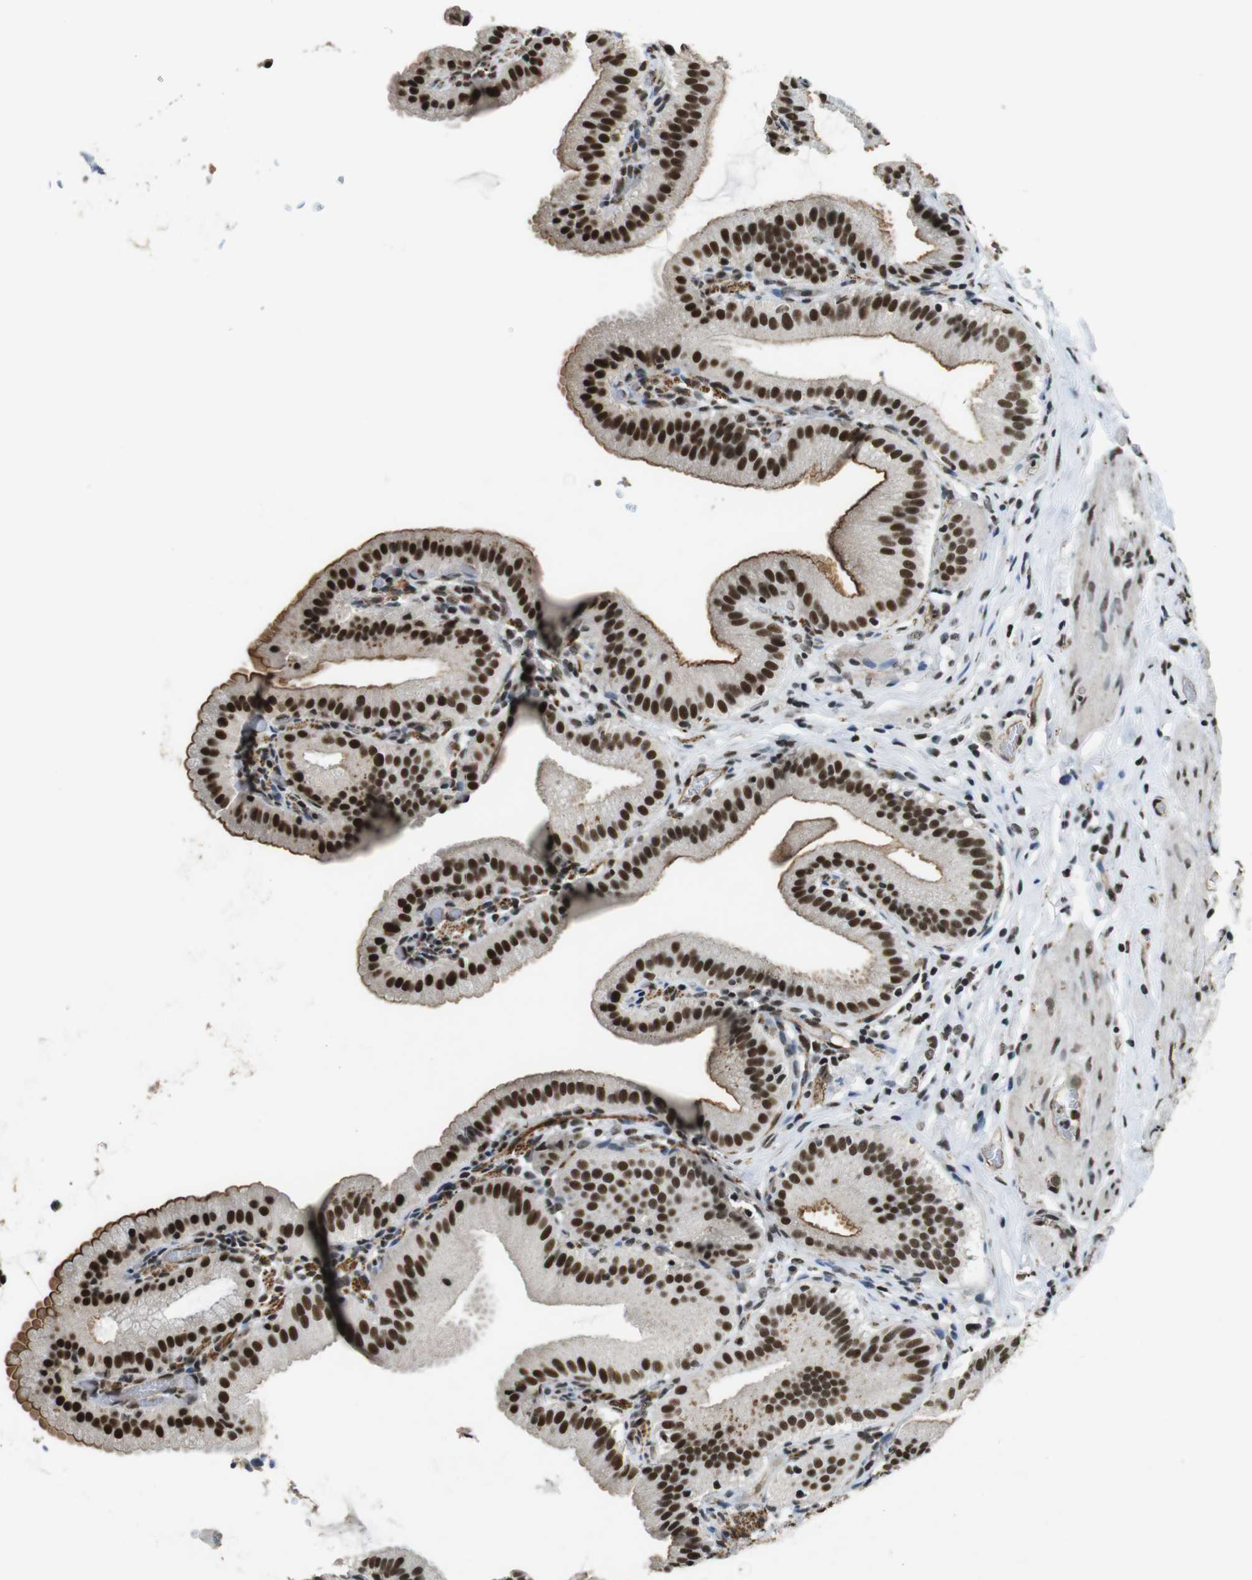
{"staining": {"intensity": "strong", "quantity": ">75%", "location": "cytoplasmic/membranous,nuclear"}, "tissue": "gallbladder", "cell_type": "Glandular cells", "image_type": "normal", "snomed": [{"axis": "morphology", "description": "Normal tissue, NOS"}, {"axis": "topography", "description": "Gallbladder"}], "caption": "Normal gallbladder displays strong cytoplasmic/membranous,nuclear positivity in about >75% of glandular cells.", "gene": "CSNK2B", "patient": {"sex": "male", "age": 54}}